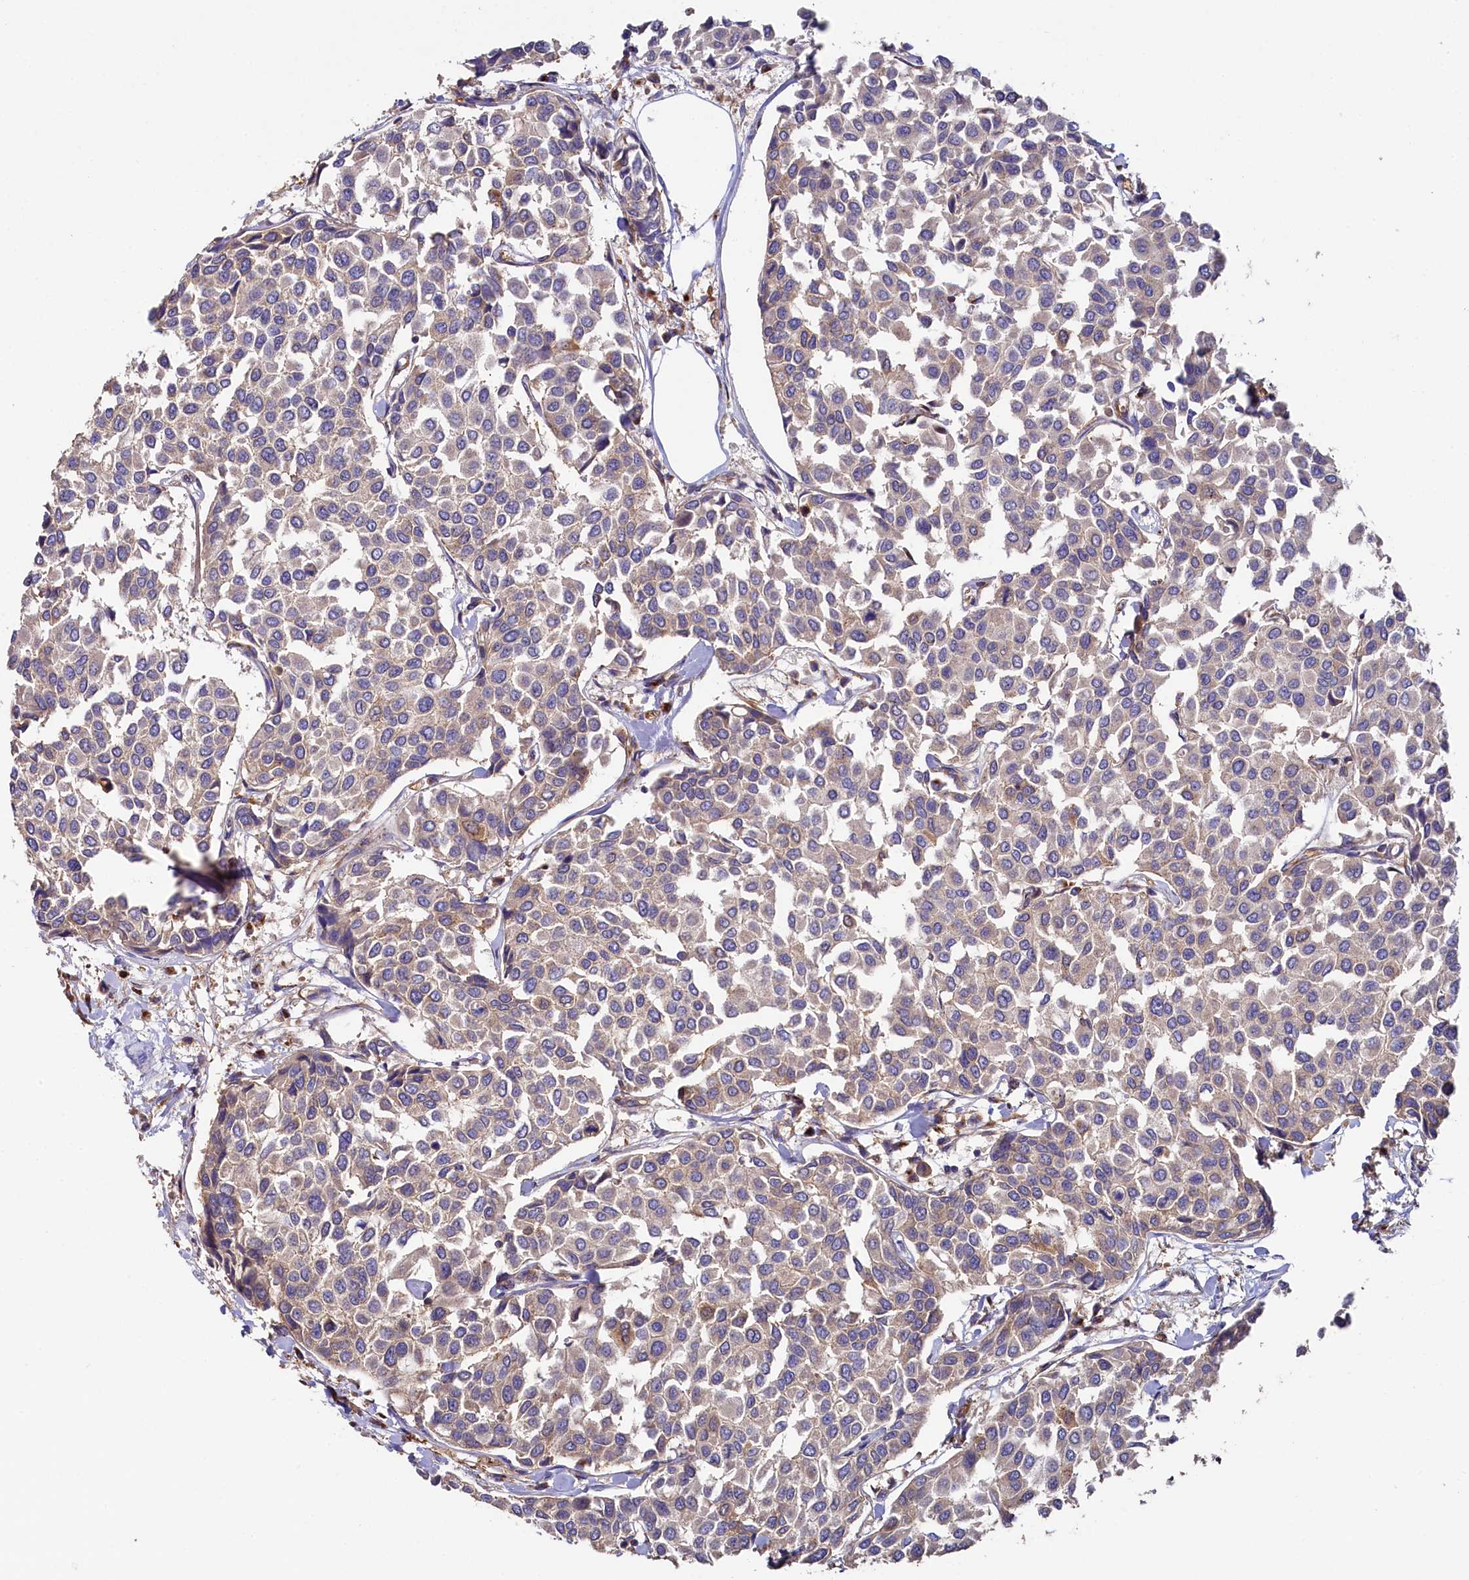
{"staining": {"intensity": "weak", "quantity": "<25%", "location": "cytoplasmic/membranous"}, "tissue": "breast cancer", "cell_type": "Tumor cells", "image_type": "cancer", "snomed": [{"axis": "morphology", "description": "Duct carcinoma"}, {"axis": "topography", "description": "Breast"}], "caption": "DAB (3,3'-diaminobenzidine) immunohistochemical staining of breast cancer exhibits no significant staining in tumor cells.", "gene": "PPIP5K1", "patient": {"sex": "female", "age": 55}}